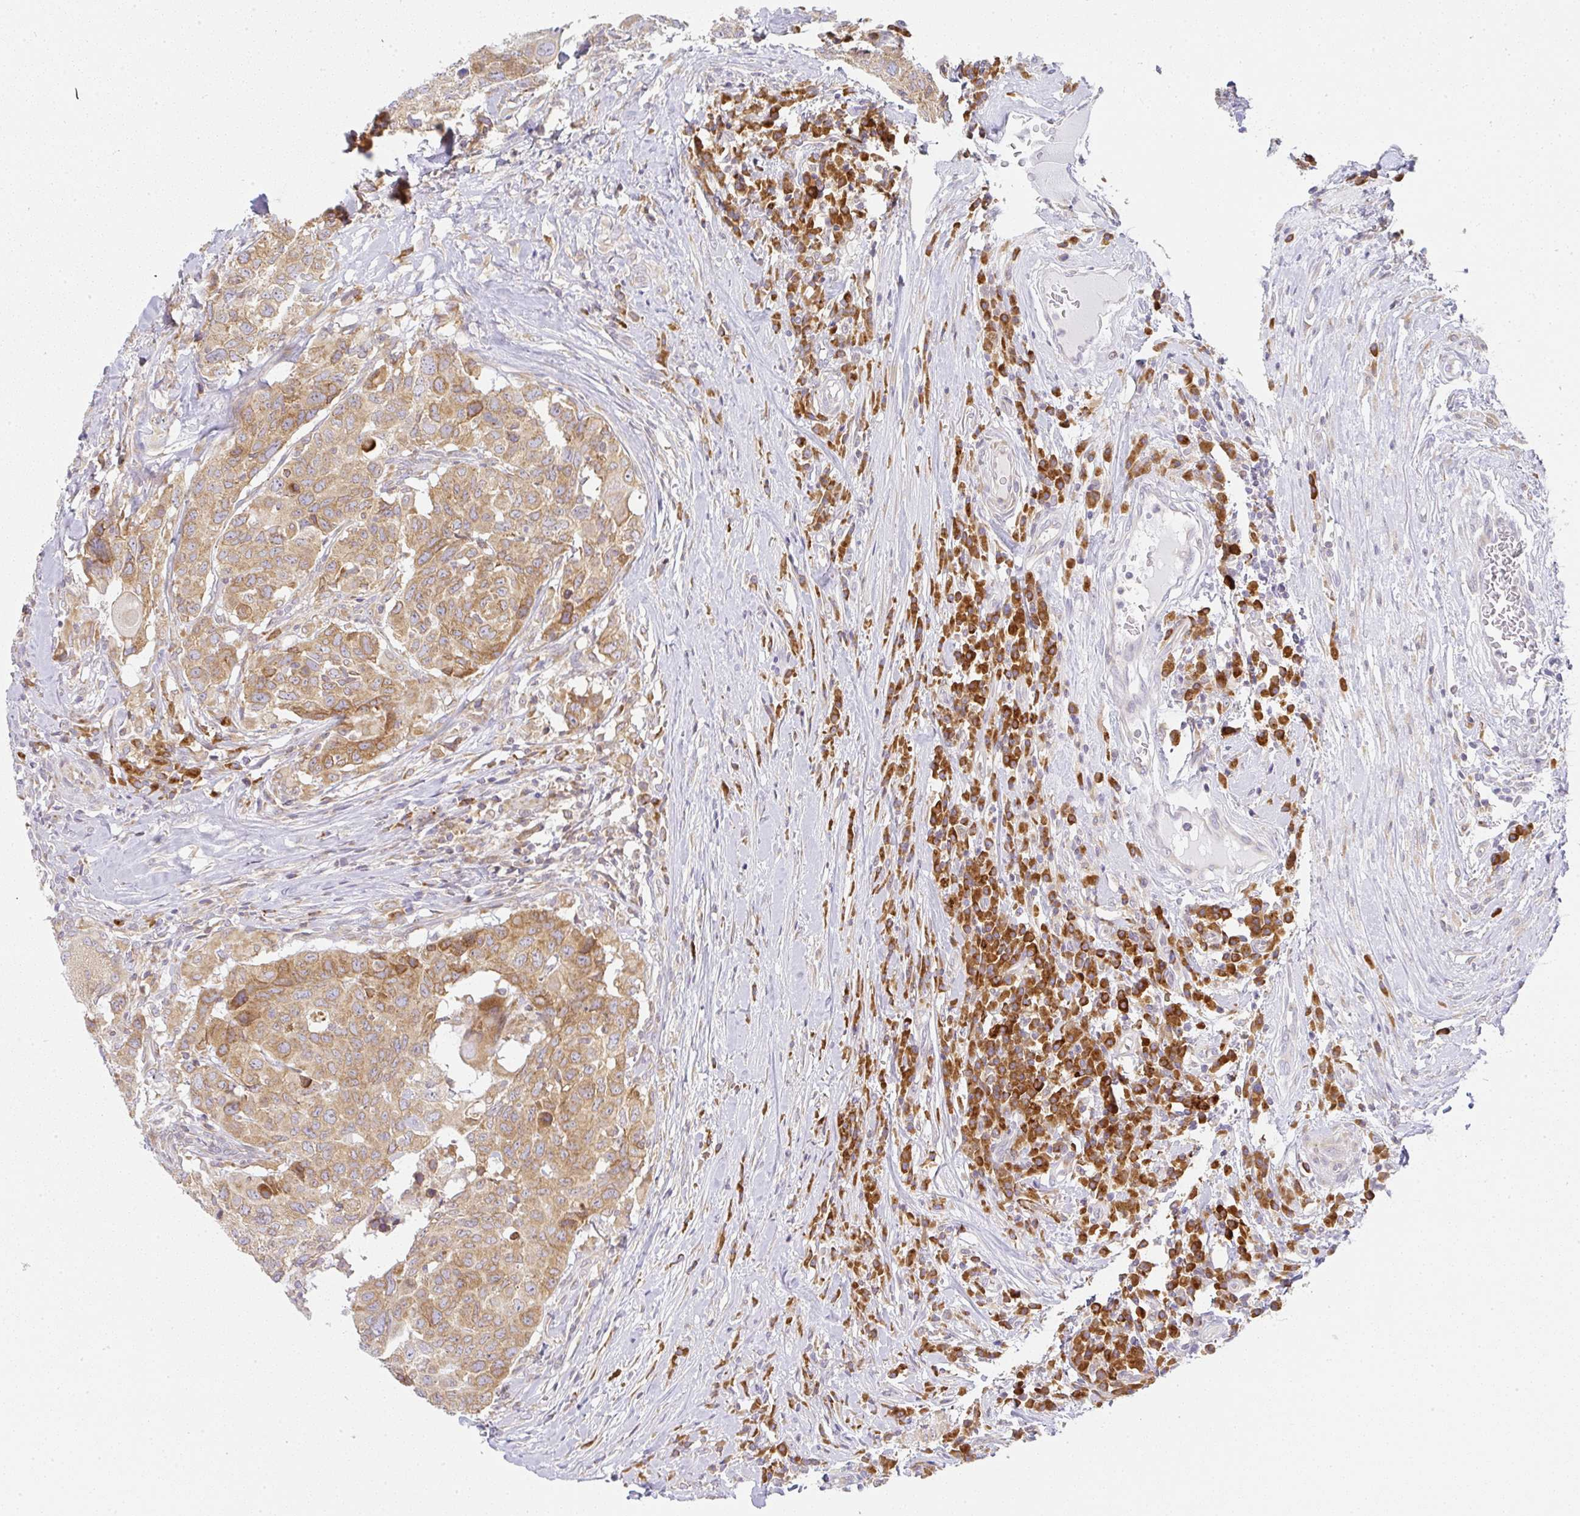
{"staining": {"intensity": "moderate", "quantity": ">75%", "location": "cytoplasmic/membranous"}, "tissue": "head and neck cancer", "cell_type": "Tumor cells", "image_type": "cancer", "snomed": [{"axis": "morphology", "description": "Normal tissue, NOS"}, {"axis": "morphology", "description": "Squamous cell carcinoma, NOS"}, {"axis": "topography", "description": "Skeletal muscle"}, {"axis": "topography", "description": "Vascular tissue"}, {"axis": "topography", "description": "Peripheral nerve tissue"}, {"axis": "topography", "description": "Head-Neck"}], "caption": "Head and neck cancer (squamous cell carcinoma) tissue shows moderate cytoplasmic/membranous positivity in approximately >75% of tumor cells, visualized by immunohistochemistry.", "gene": "DERL2", "patient": {"sex": "male", "age": 66}}